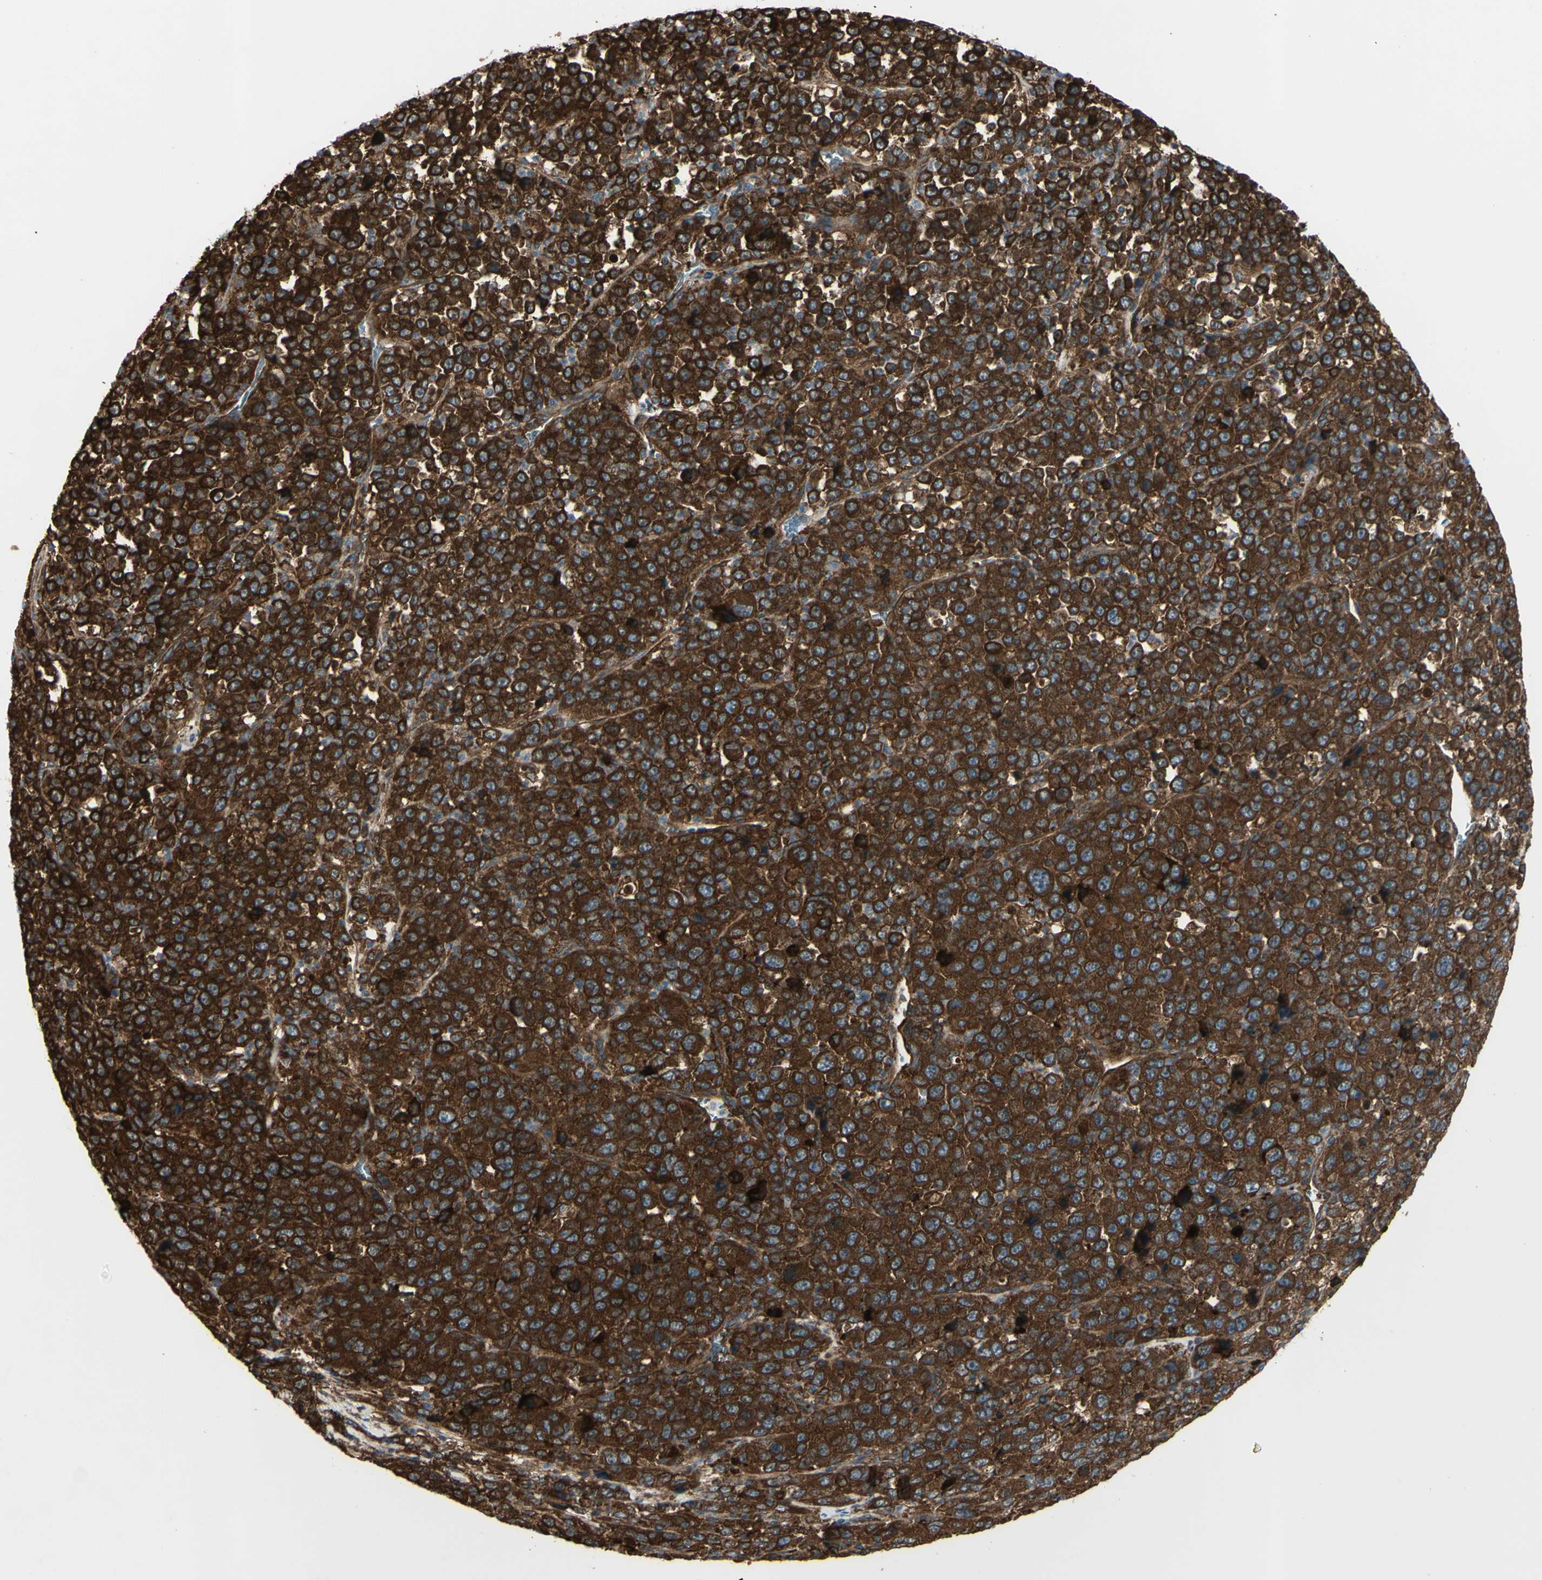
{"staining": {"intensity": "strong", "quantity": ">75%", "location": "cytoplasmic/membranous"}, "tissue": "stomach cancer", "cell_type": "Tumor cells", "image_type": "cancer", "snomed": [{"axis": "morphology", "description": "Normal tissue, NOS"}, {"axis": "morphology", "description": "Adenocarcinoma, NOS"}, {"axis": "topography", "description": "Stomach, upper"}, {"axis": "topography", "description": "Stomach"}], "caption": "Protein expression analysis of stomach cancer exhibits strong cytoplasmic/membranous expression in approximately >75% of tumor cells.", "gene": "IGSF9B", "patient": {"sex": "male", "age": 59}}